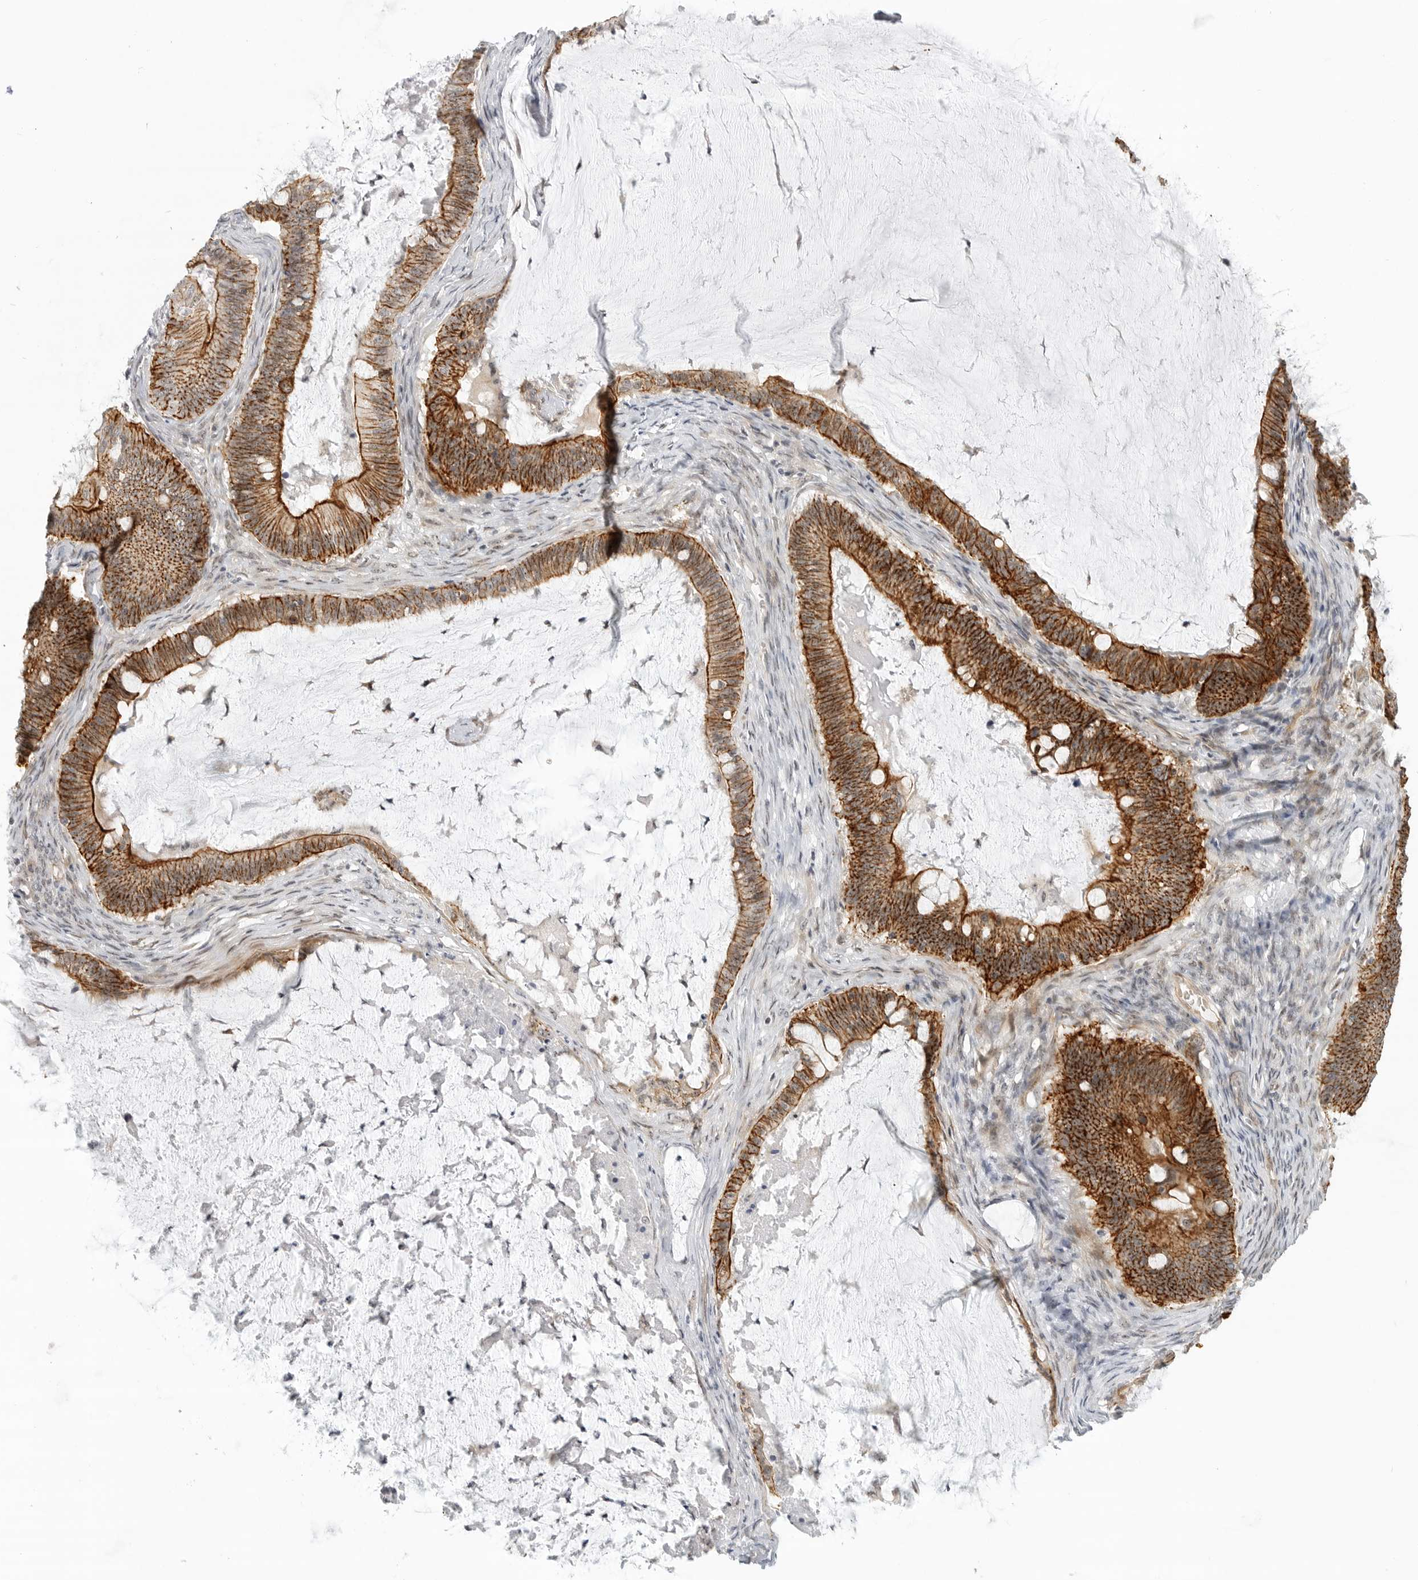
{"staining": {"intensity": "strong", "quantity": ">75%", "location": "cytoplasmic/membranous"}, "tissue": "ovarian cancer", "cell_type": "Tumor cells", "image_type": "cancer", "snomed": [{"axis": "morphology", "description": "Cystadenocarcinoma, mucinous, NOS"}, {"axis": "topography", "description": "Ovary"}], "caption": "About >75% of tumor cells in ovarian cancer (mucinous cystadenocarcinoma) show strong cytoplasmic/membranous protein staining as visualized by brown immunohistochemical staining.", "gene": "CEP295NL", "patient": {"sex": "female", "age": 61}}